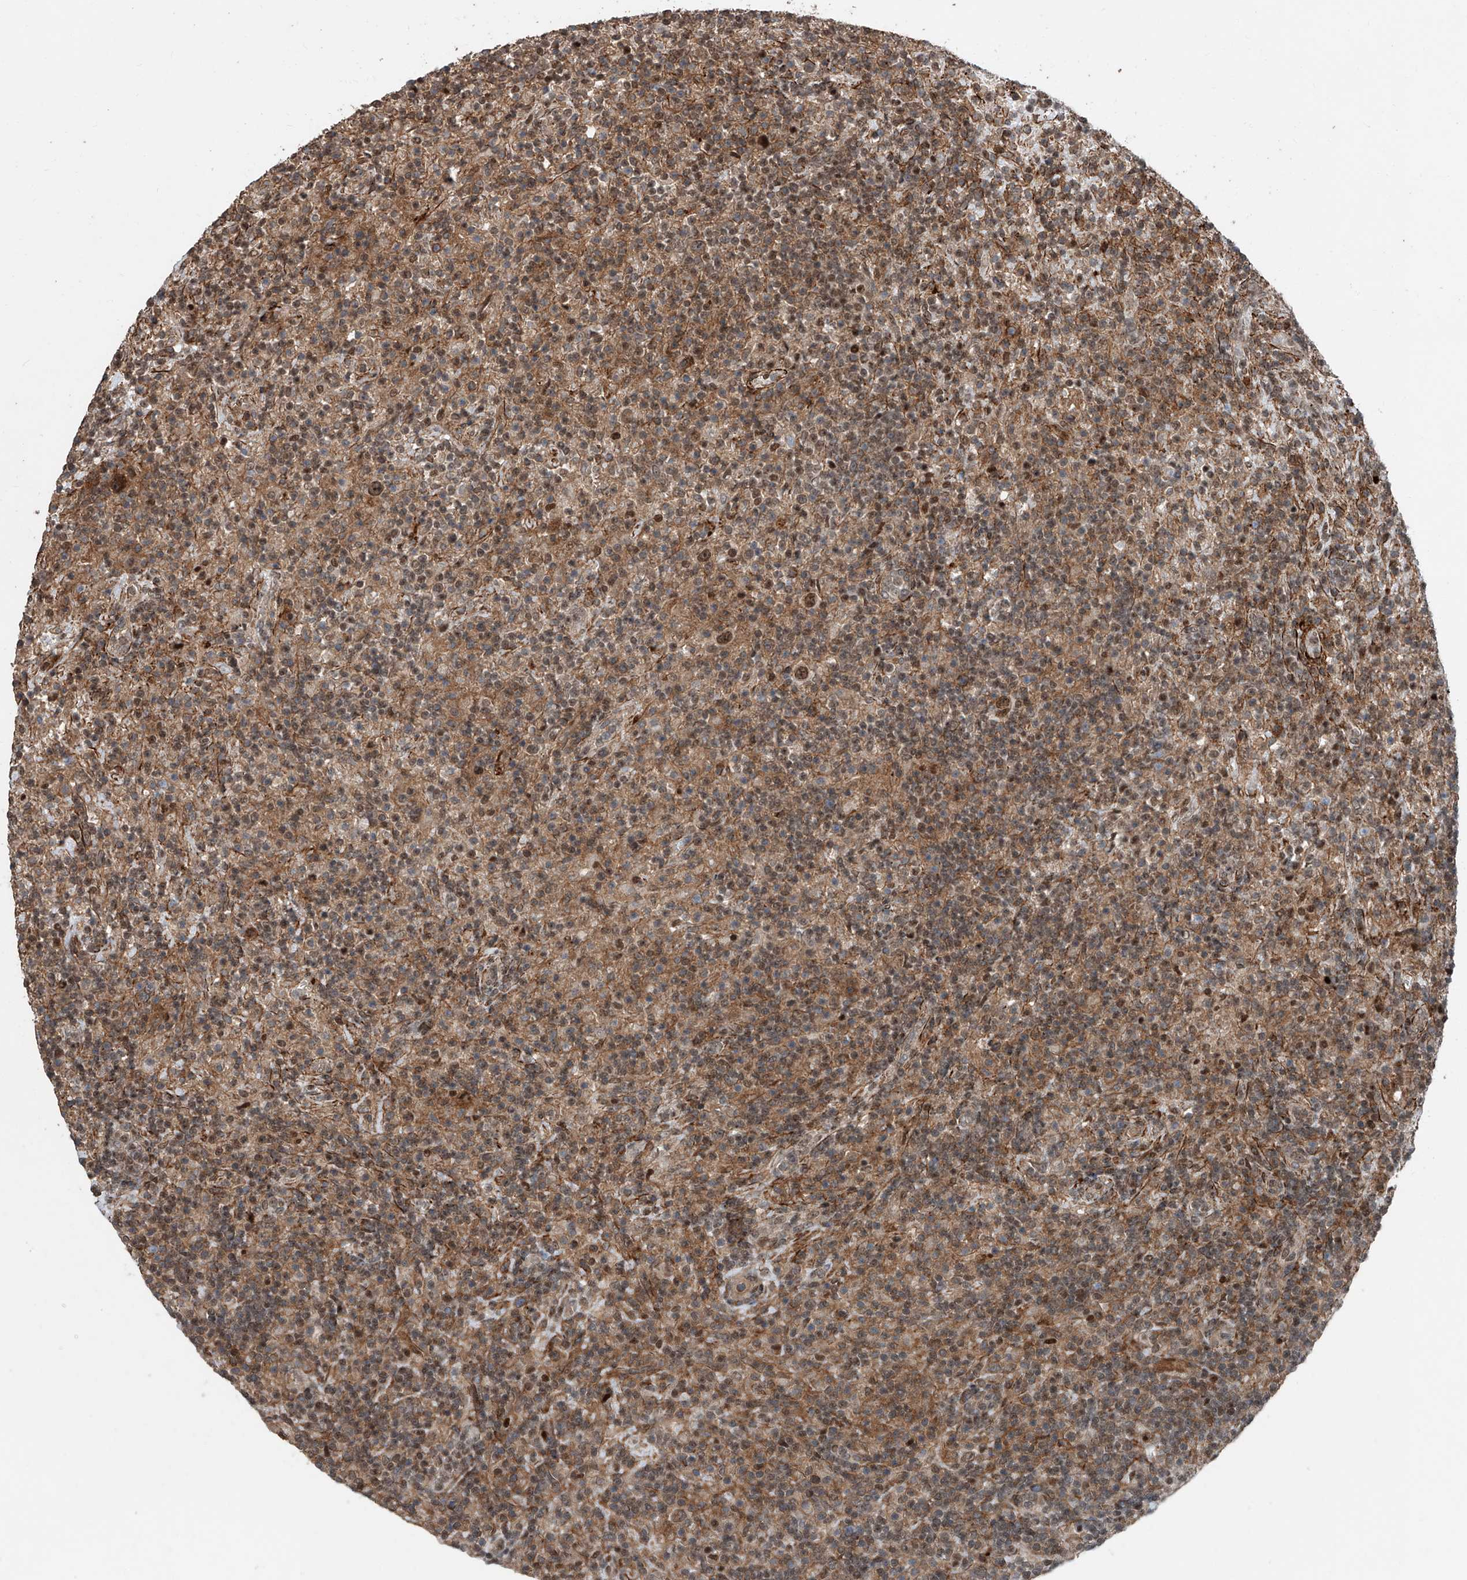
{"staining": {"intensity": "moderate", "quantity": ">75%", "location": "cytoplasmic/membranous,nuclear"}, "tissue": "lymphoma", "cell_type": "Tumor cells", "image_type": "cancer", "snomed": [{"axis": "morphology", "description": "Hodgkin's disease, NOS"}, {"axis": "topography", "description": "Lymph node"}], "caption": "Protein analysis of lymphoma tissue exhibits moderate cytoplasmic/membranous and nuclear staining in about >75% of tumor cells.", "gene": "SDE2", "patient": {"sex": "male", "age": 70}}